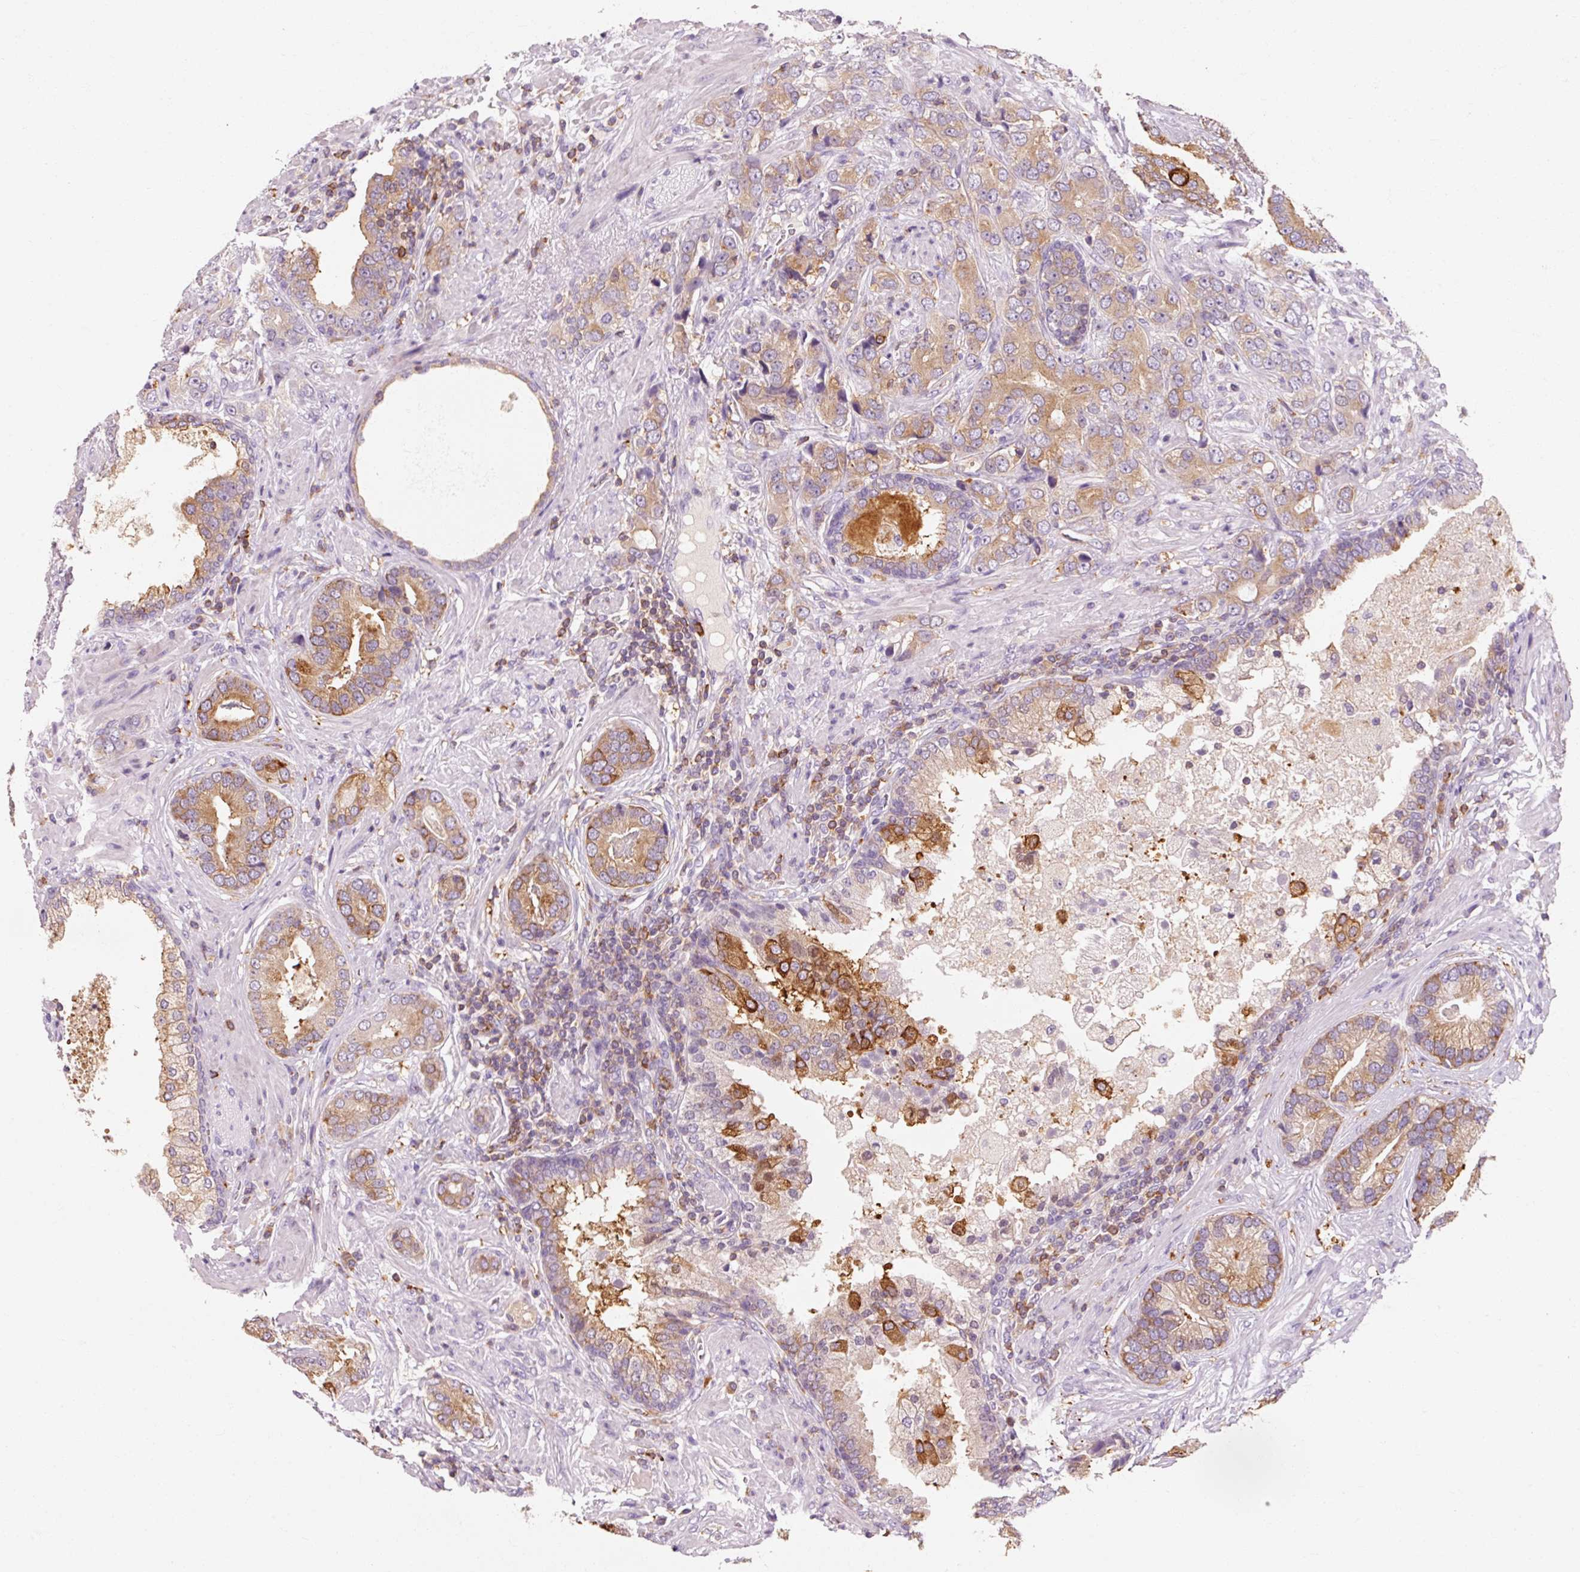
{"staining": {"intensity": "moderate", "quantity": ">75%", "location": "cytoplasmic/membranous"}, "tissue": "prostate cancer", "cell_type": "Tumor cells", "image_type": "cancer", "snomed": [{"axis": "morphology", "description": "Adenocarcinoma, High grade"}, {"axis": "topography", "description": "Prostate"}], "caption": "This micrograph exhibits prostate high-grade adenocarcinoma stained with immunohistochemistry (IHC) to label a protein in brown. The cytoplasmic/membranous of tumor cells show moderate positivity for the protein. Nuclei are counter-stained blue.", "gene": "OR8K1", "patient": {"sex": "male", "age": 55}}